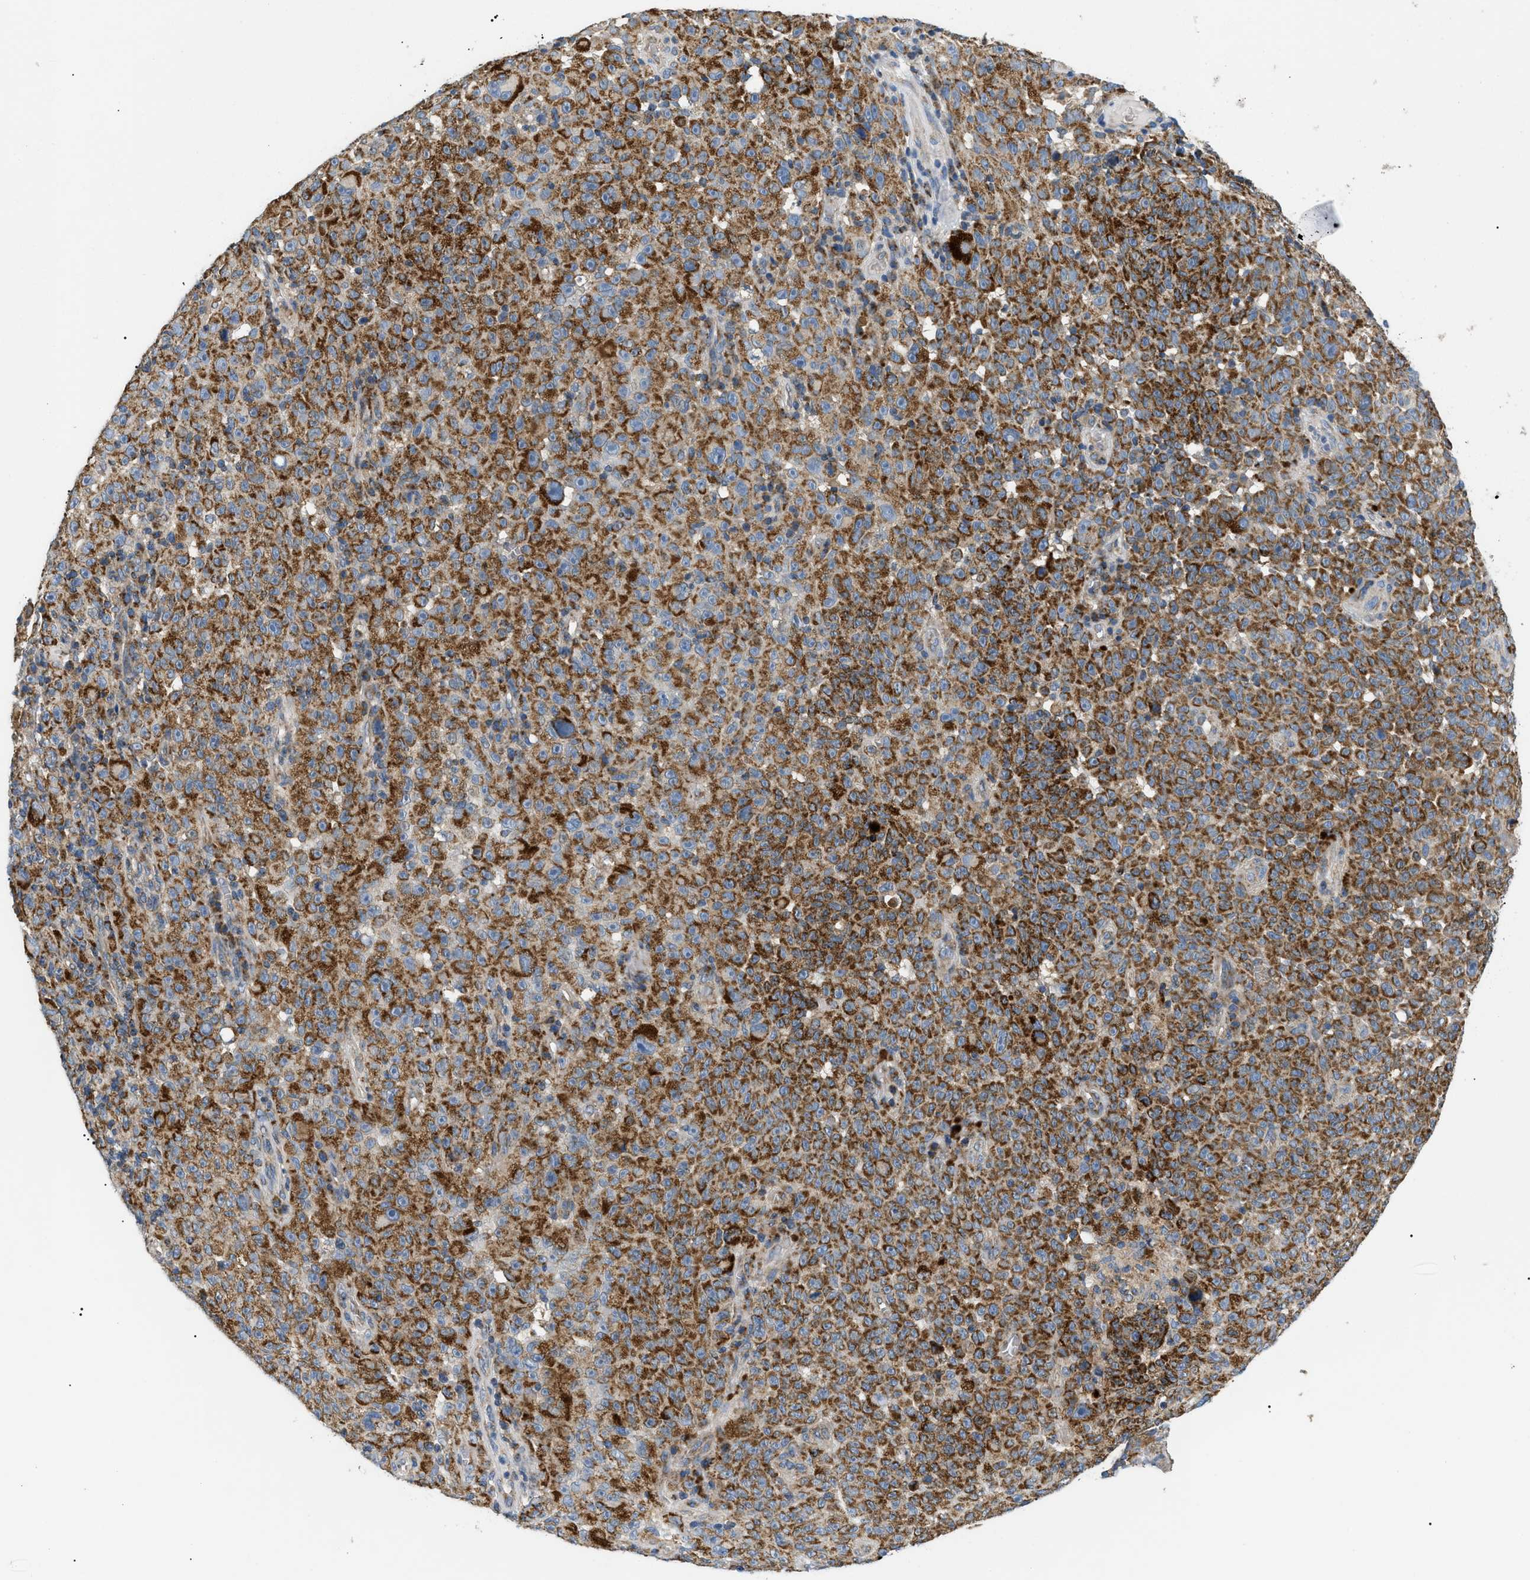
{"staining": {"intensity": "strong", "quantity": ">75%", "location": "cytoplasmic/membranous"}, "tissue": "melanoma", "cell_type": "Tumor cells", "image_type": "cancer", "snomed": [{"axis": "morphology", "description": "Malignant melanoma, NOS"}, {"axis": "topography", "description": "Skin"}], "caption": "Immunohistochemistry (IHC) image of human malignant melanoma stained for a protein (brown), which demonstrates high levels of strong cytoplasmic/membranous expression in approximately >75% of tumor cells.", "gene": "TOMM6", "patient": {"sex": "female", "age": 82}}